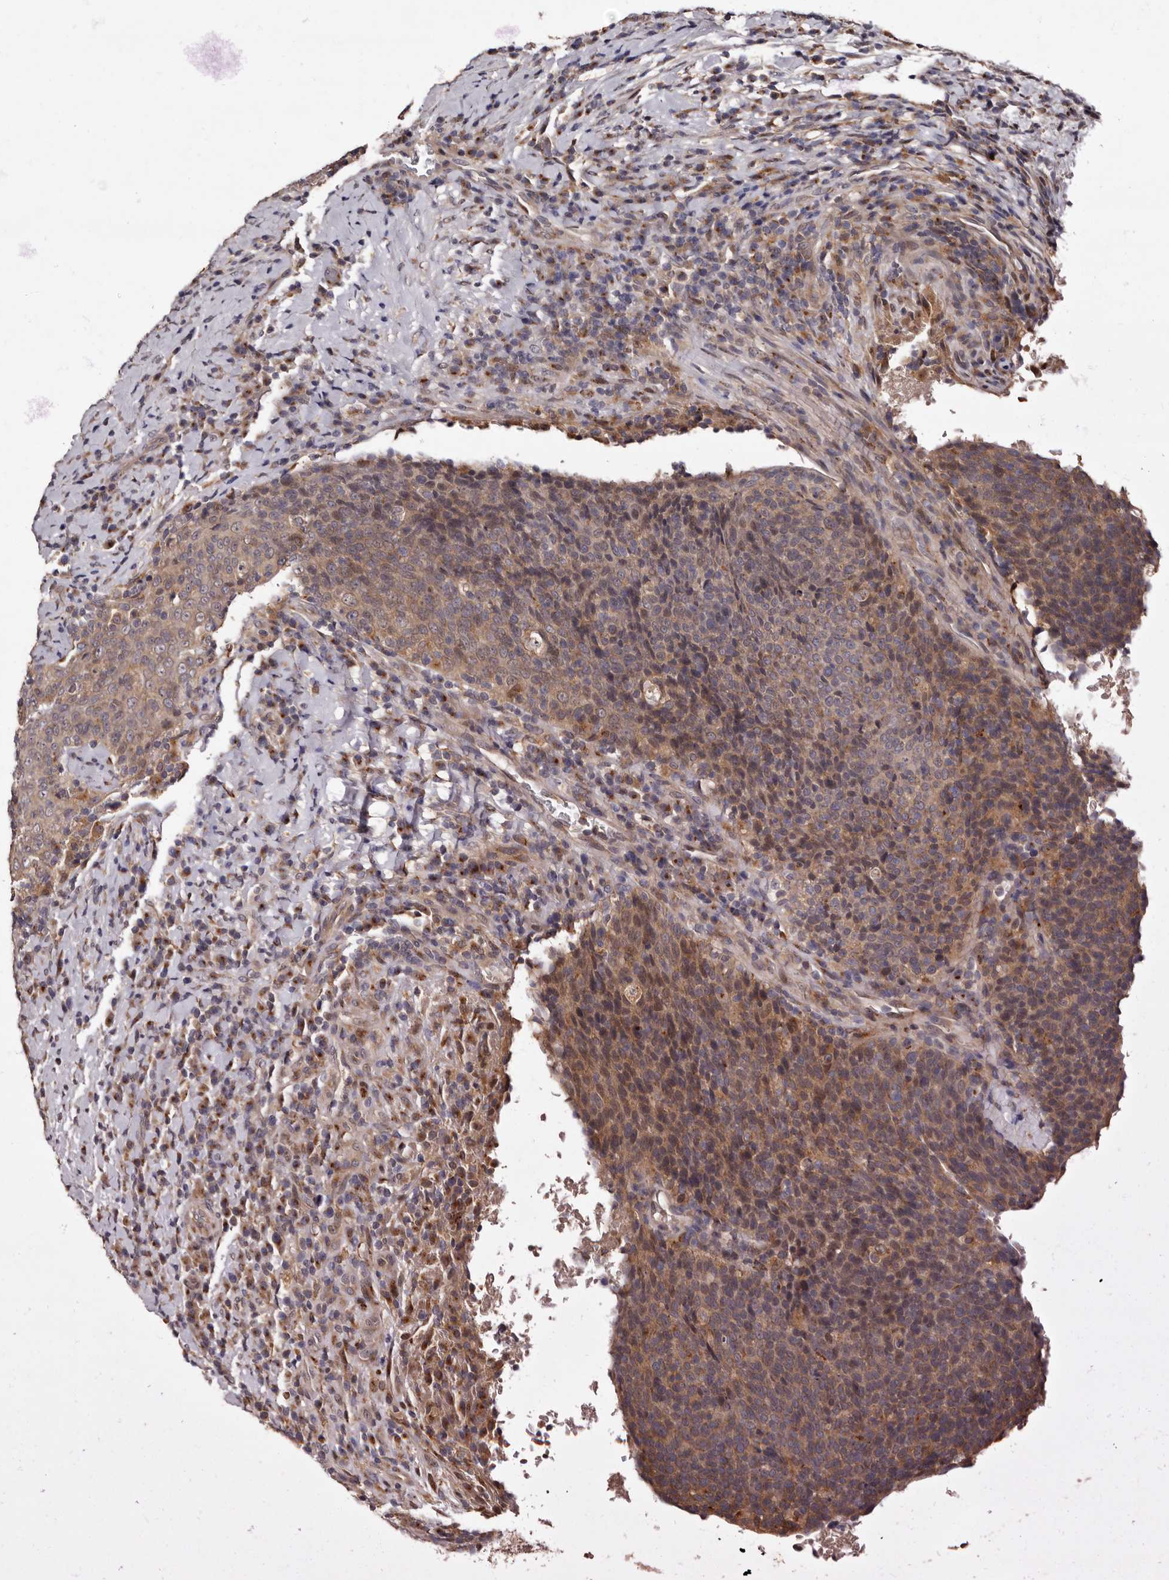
{"staining": {"intensity": "moderate", "quantity": "<25%", "location": "cytoplasmic/membranous"}, "tissue": "head and neck cancer", "cell_type": "Tumor cells", "image_type": "cancer", "snomed": [{"axis": "morphology", "description": "Squamous cell carcinoma, NOS"}, {"axis": "morphology", "description": "Squamous cell carcinoma, metastatic, NOS"}, {"axis": "topography", "description": "Lymph node"}, {"axis": "topography", "description": "Head-Neck"}], "caption": "IHC histopathology image of human head and neck cancer stained for a protein (brown), which reveals low levels of moderate cytoplasmic/membranous positivity in approximately <25% of tumor cells.", "gene": "FAM91A1", "patient": {"sex": "male", "age": 62}}